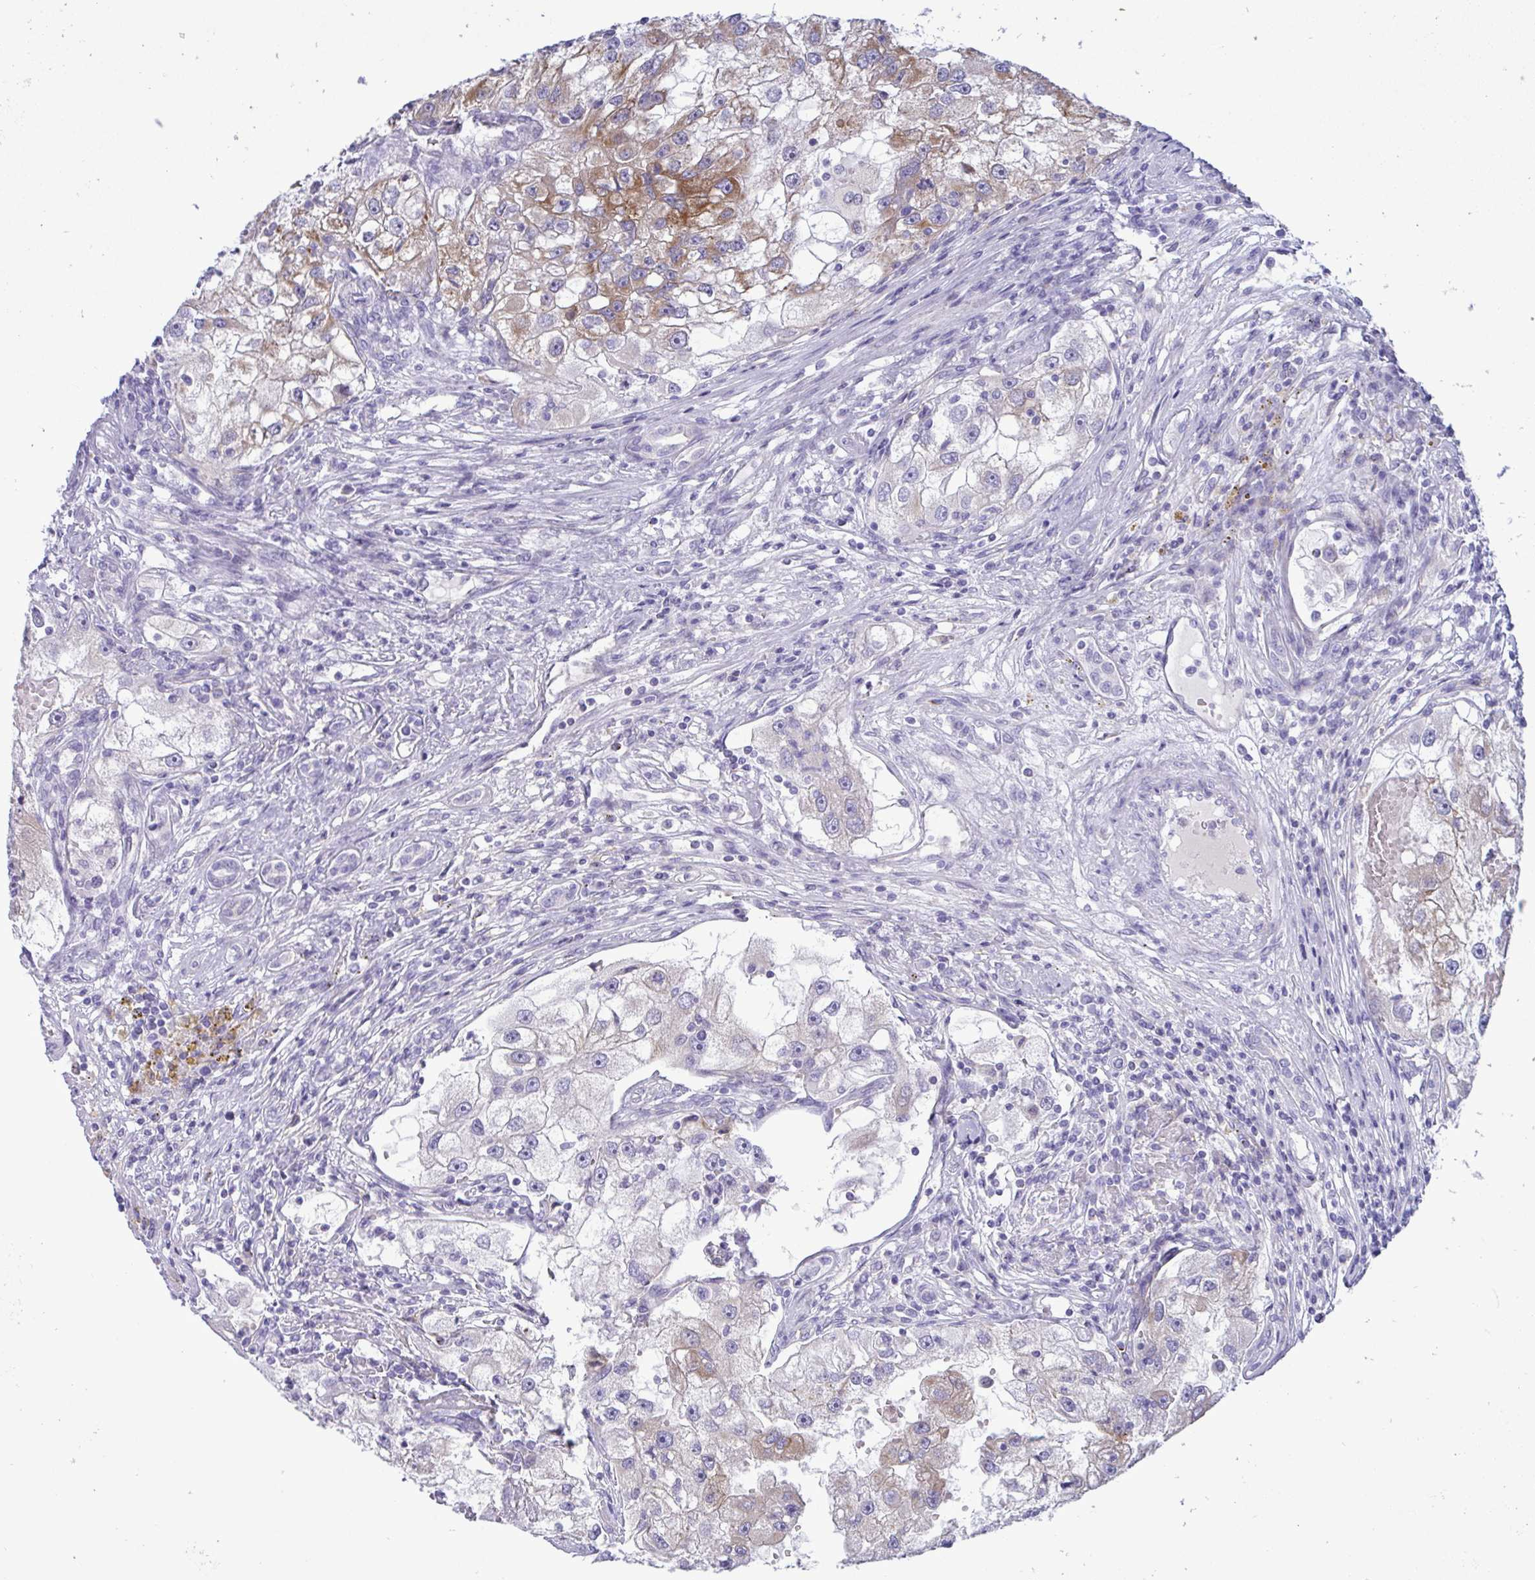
{"staining": {"intensity": "moderate", "quantity": "<25%", "location": "cytoplasmic/membranous"}, "tissue": "renal cancer", "cell_type": "Tumor cells", "image_type": "cancer", "snomed": [{"axis": "morphology", "description": "Adenocarcinoma, NOS"}, {"axis": "topography", "description": "Kidney"}], "caption": "The histopathology image shows staining of renal adenocarcinoma, revealing moderate cytoplasmic/membranous protein expression (brown color) within tumor cells.", "gene": "SREBF1", "patient": {"sex": "male", "age": 63}}